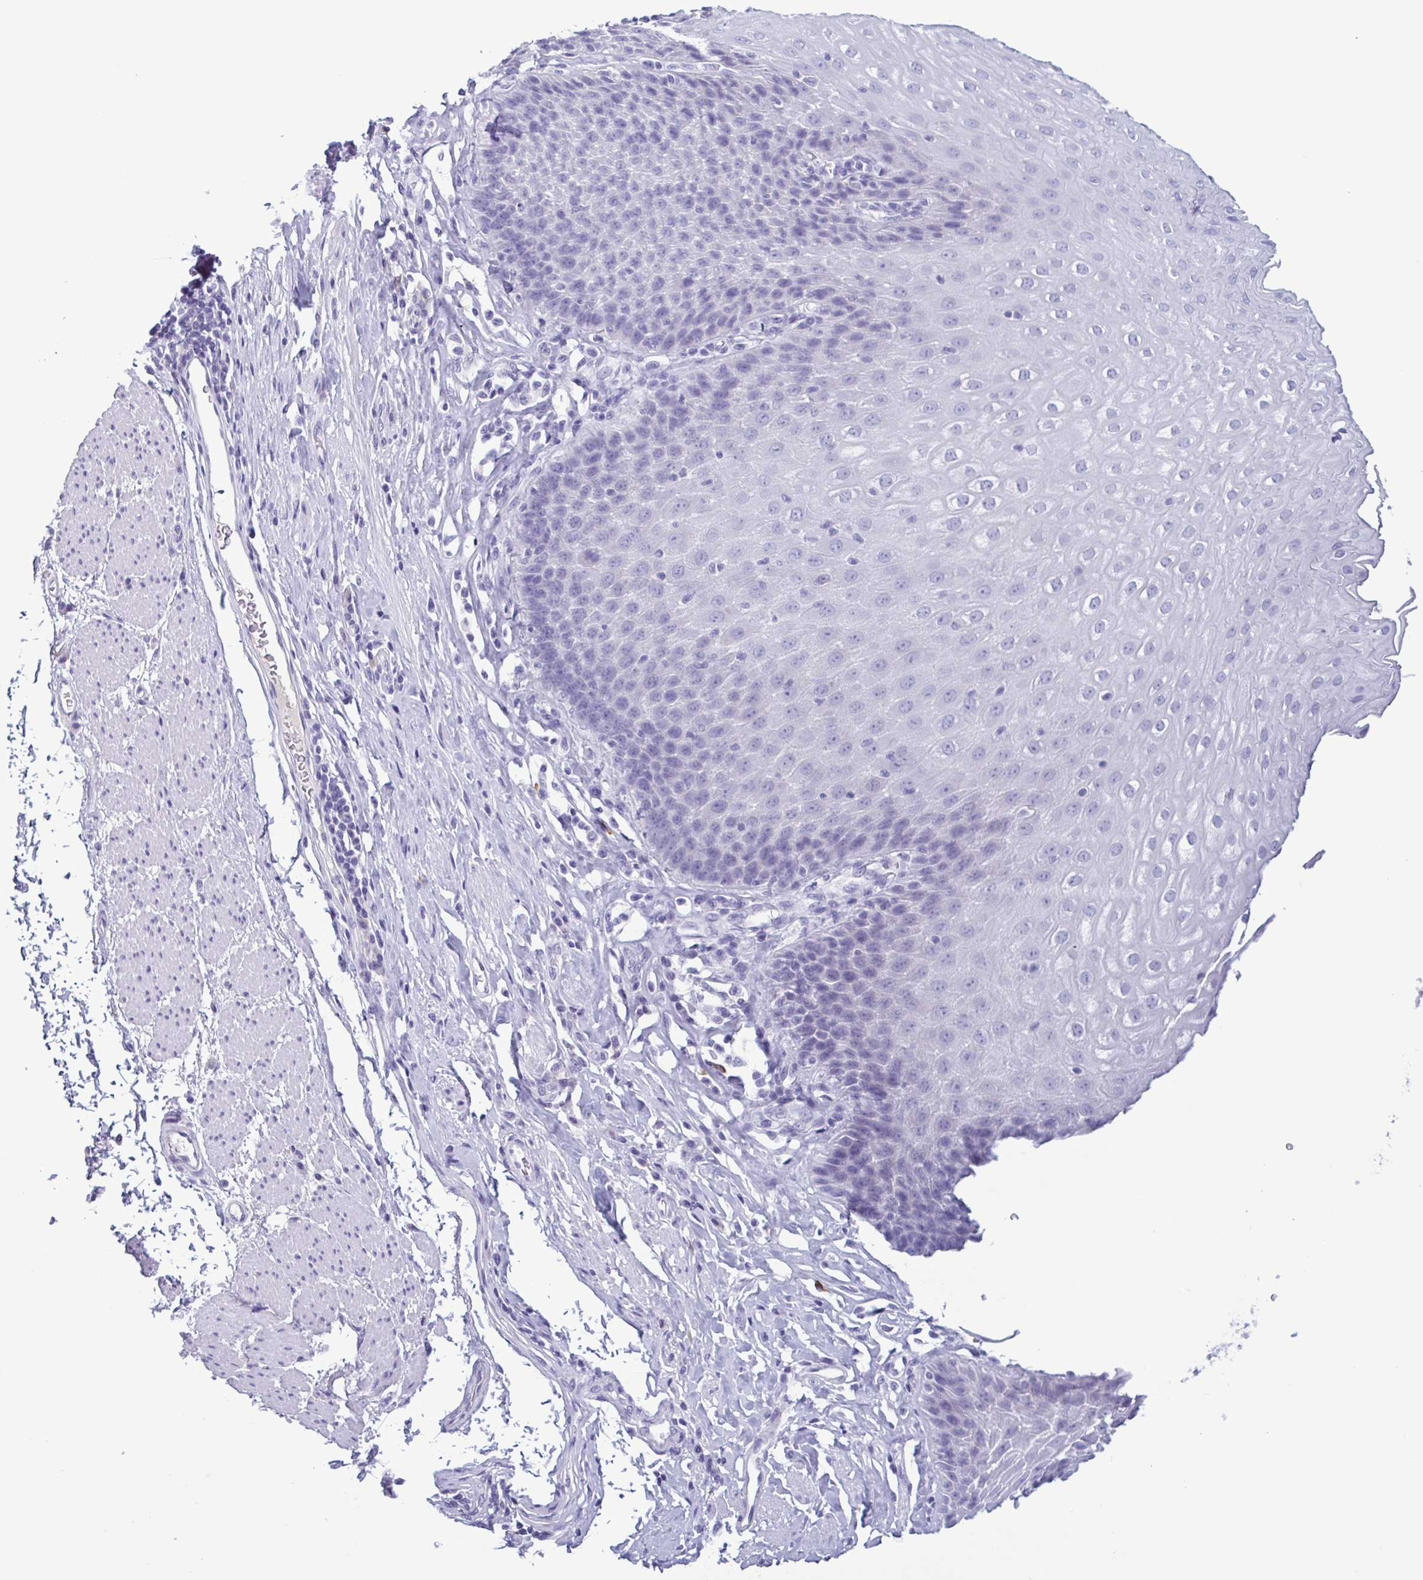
{"staining": {"intensity": "negative", "quantity": "none", "location": "none"}, "tissue": "esophagus", "cell_type": "Squamous epithelial cells", "image_type": "normal", "snomed": [{"axis": "morphology", "description": "Normal tissue, NOS"}, {"axis": "topography", "description": "Esophagus"}], "caption": "High magnification brightfield microscopy of normal esophagus stained with DAB (brown) and counterstained with hematoxylin (blue): squamous epithelial cells show no significant staining. The staining was performed using DAB to visualize the protein expression in brown, while the nuclei were stained in blue with hematoxylin (Magnification: 20x).", "gene": "INAFM1", "patient": {"sex": "female", "age": 61}}